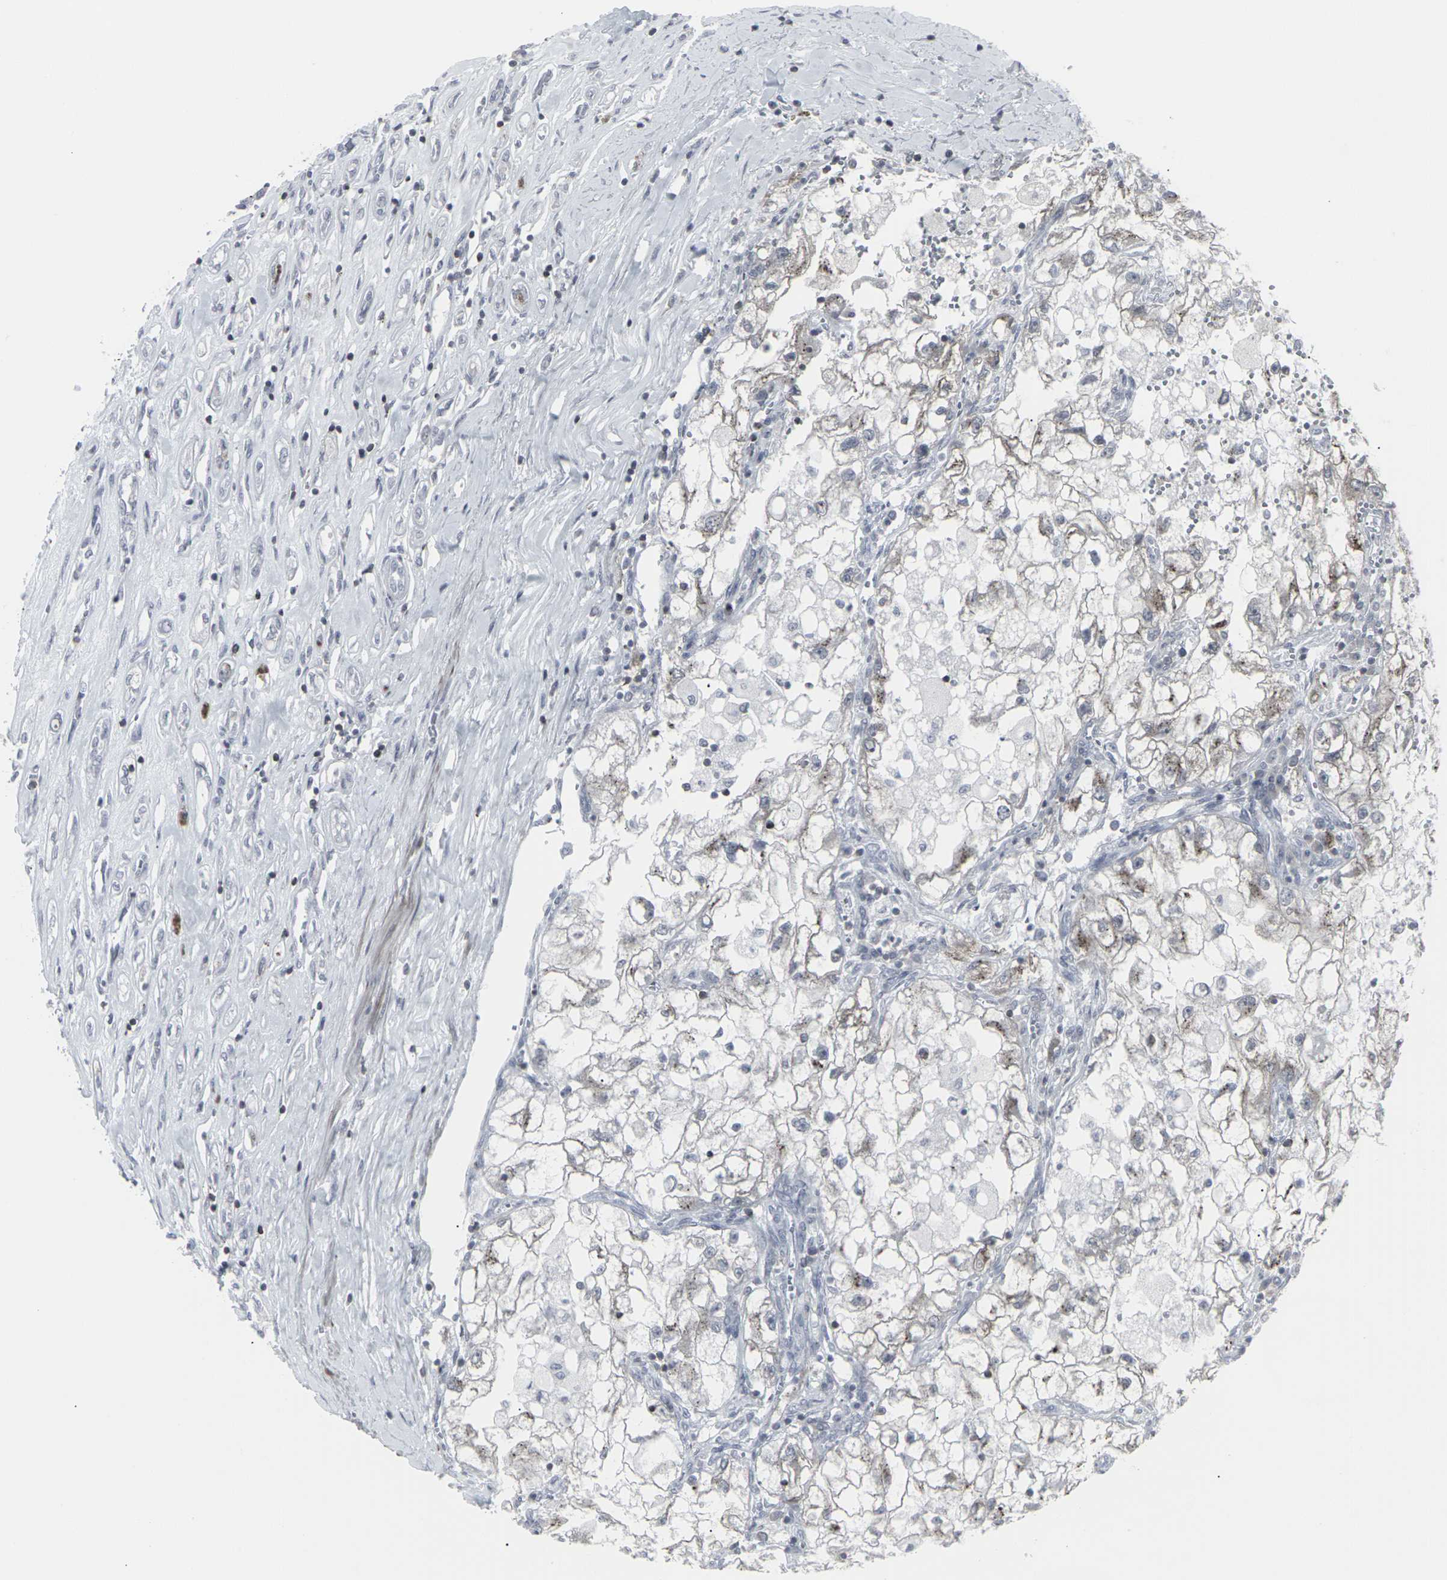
{"staining": {"intensity": "moderate", "quantity": "<25%", "location": "cytoplasmic/membranous"}, "tissue": "renal cancer", "cell_type": "Tumor cells", "image_type": "cancer", "snomed": [{"axis": "morphology", "description": "Adenocarcinoma, NOS"}, {"axis": "topography", "description": "Kidney"}], "caption": "Brown immunohistochemical staining in renal adenocarcinoma reveals moderate cytoplasmic/membranous staining in approximately <25% of tumor cells. (DAB IHC, brown staining for protein, blue staining for nuclei).", "gene": "APOBEC2", "patient": {"sex": "female", "age": 70}}